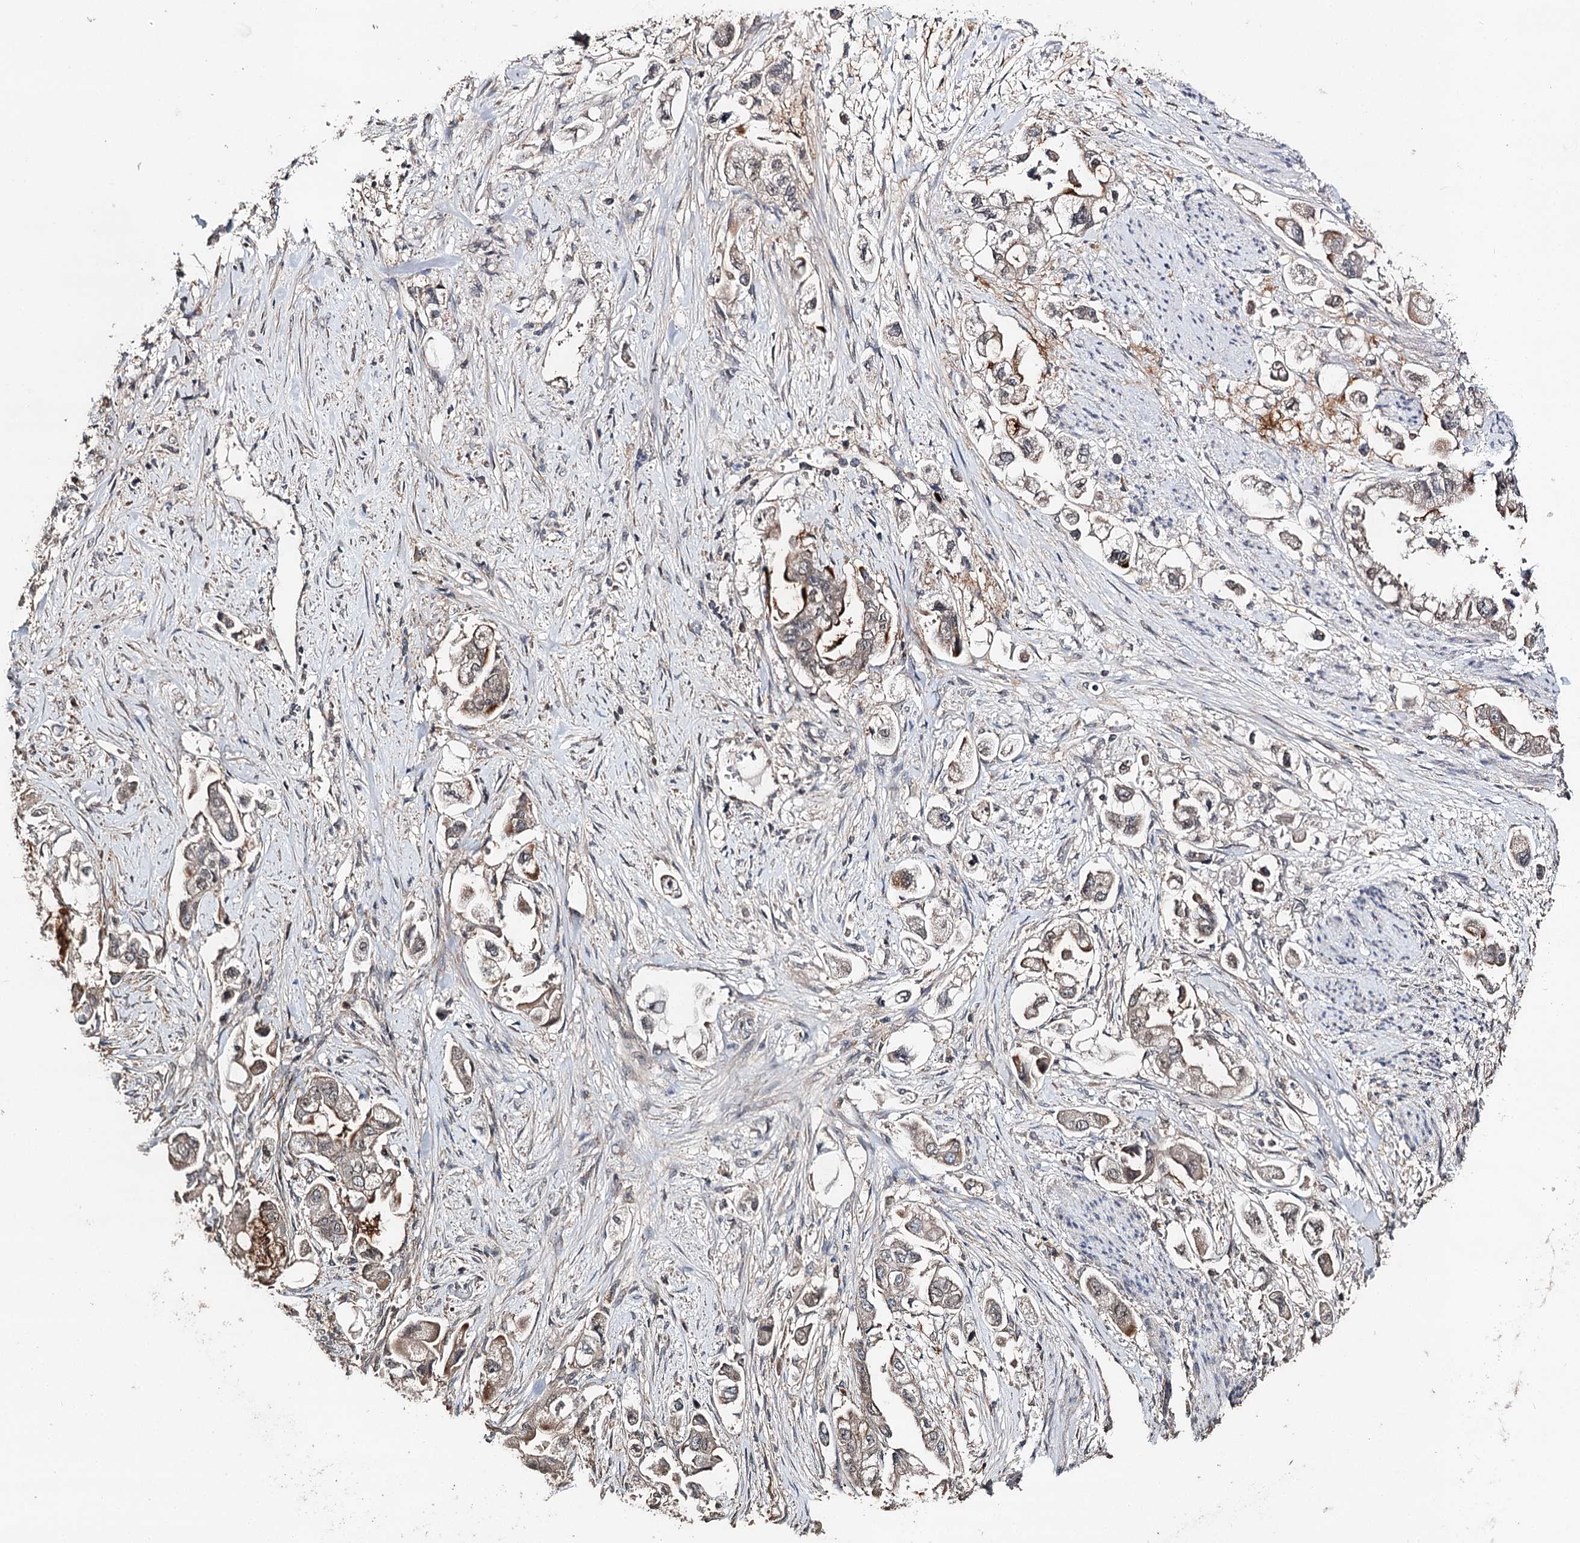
{"staining": {"intensity": "weak", "quantity": "<25%", "location": "cytoplasmic/membranous,nuclear"}, "tissue": "stomach cancer", "cell_type": "Tumor cells", "image_type": "cancer", "snomed": [{"axis": "morphology", "description": "Adenocarcinoma, NOS"}, {"axis": "topography", "description": "Stomach"}], "caption": "Immunohistochemistry (IHC) of human adenocarcinoma (stomach) exhibits no positivity in tumor cells.", "gene": "NOPCHAP1", "patient": {"sex": "male", "age": 62}}